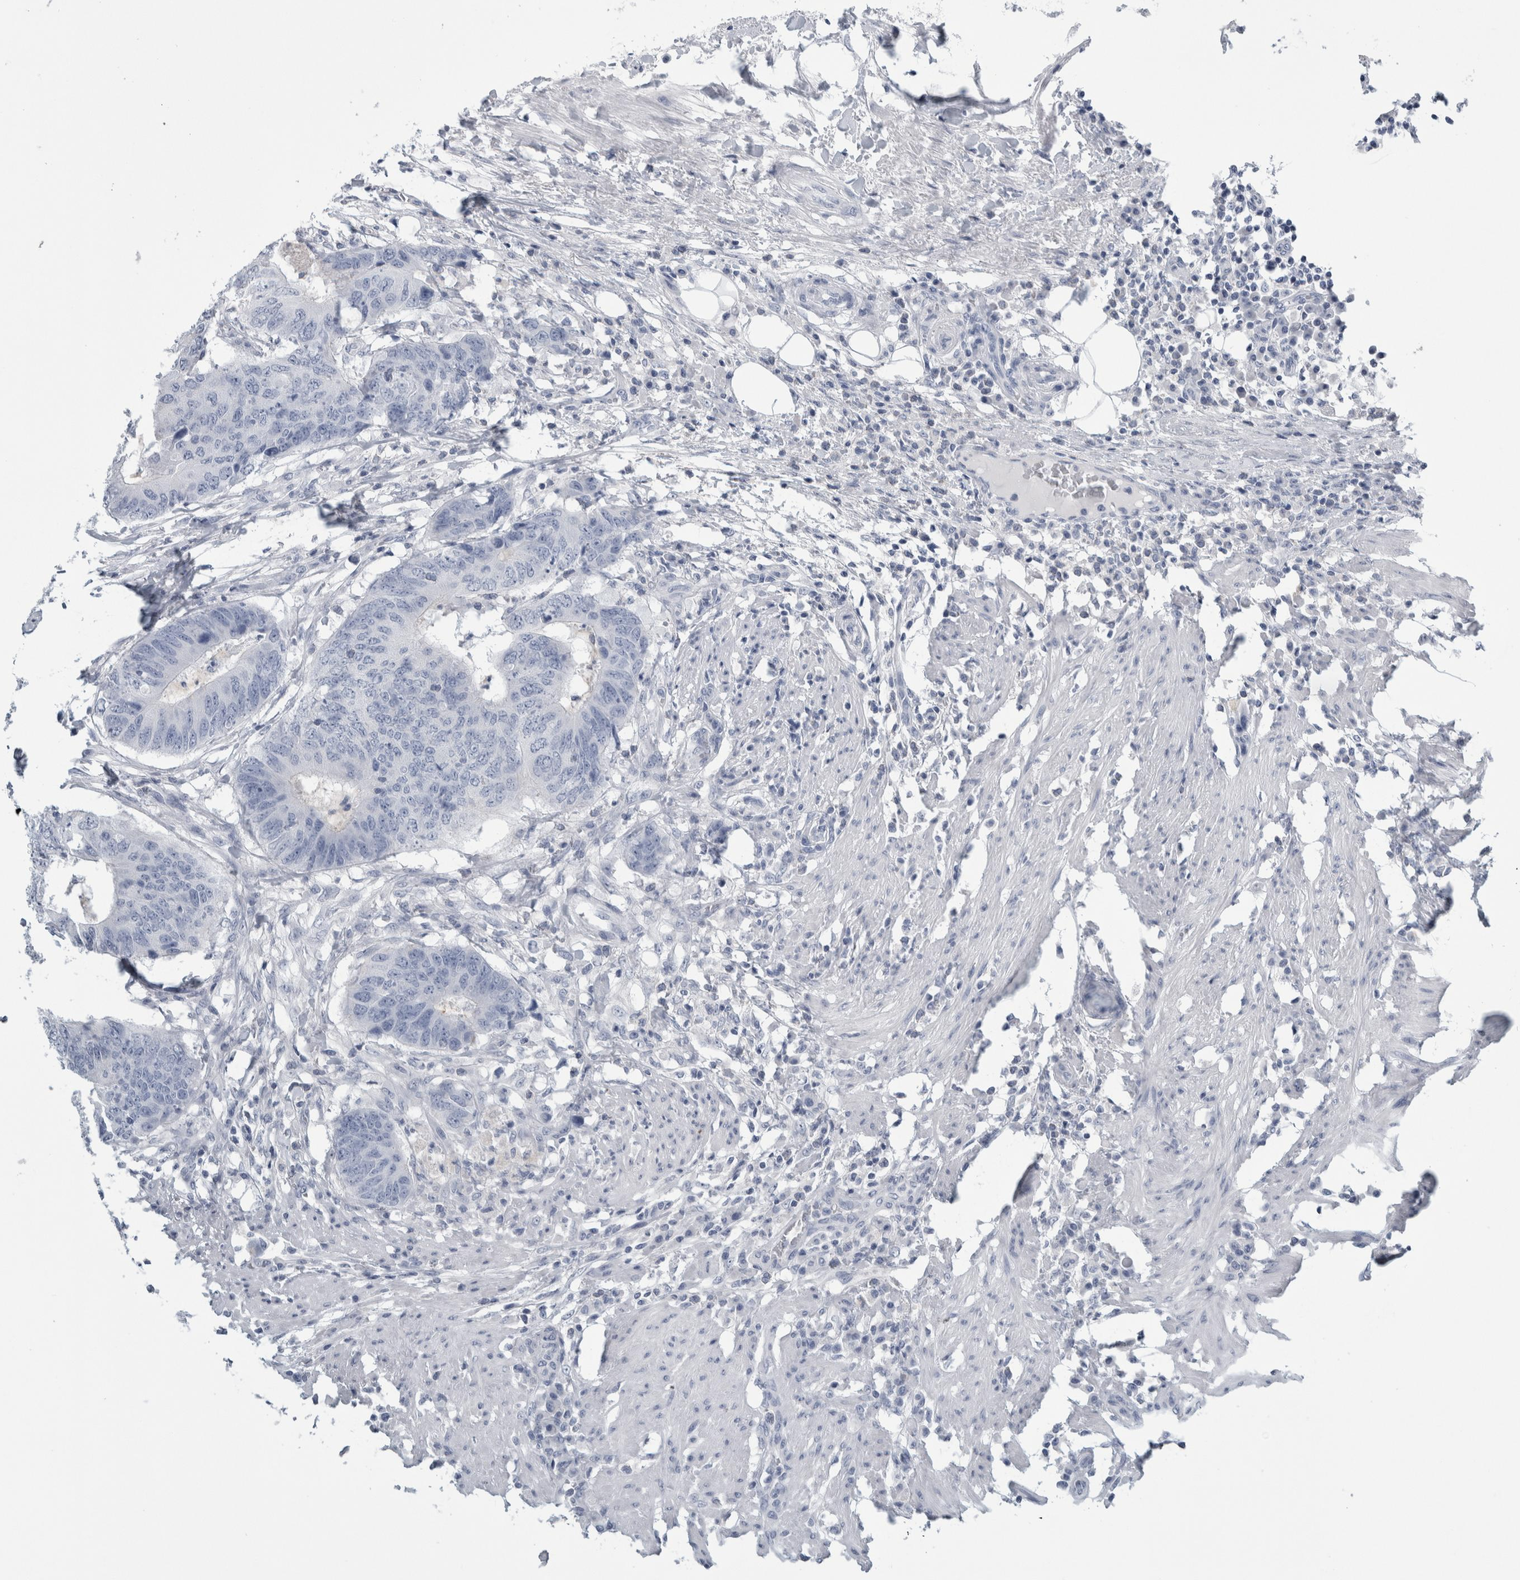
{"staining": {"intensity": "negative", "quantity": "none", "location": "none"}, "tissue": "colorectal cancer", "cell_type": "Tumor cells", "image_type": "cancer", "snomed": [{"axis": "morphology", "description": "Adenocarcinoma, NOS"}, {"axis": "topography", "description": "Colon"}], "caption": "Immunohistochemical staining of colorectal cancer (adenocarcinoma) demonstrates no significant positivity in tumor cells. The staining is performed using DAB (3,3'-diaminobenzidine) brown chromogen with nuclei counter-stained in using hematoxylin.", "gene": "ANKFY1", "patient": {"sex": "male", "age": 56}}